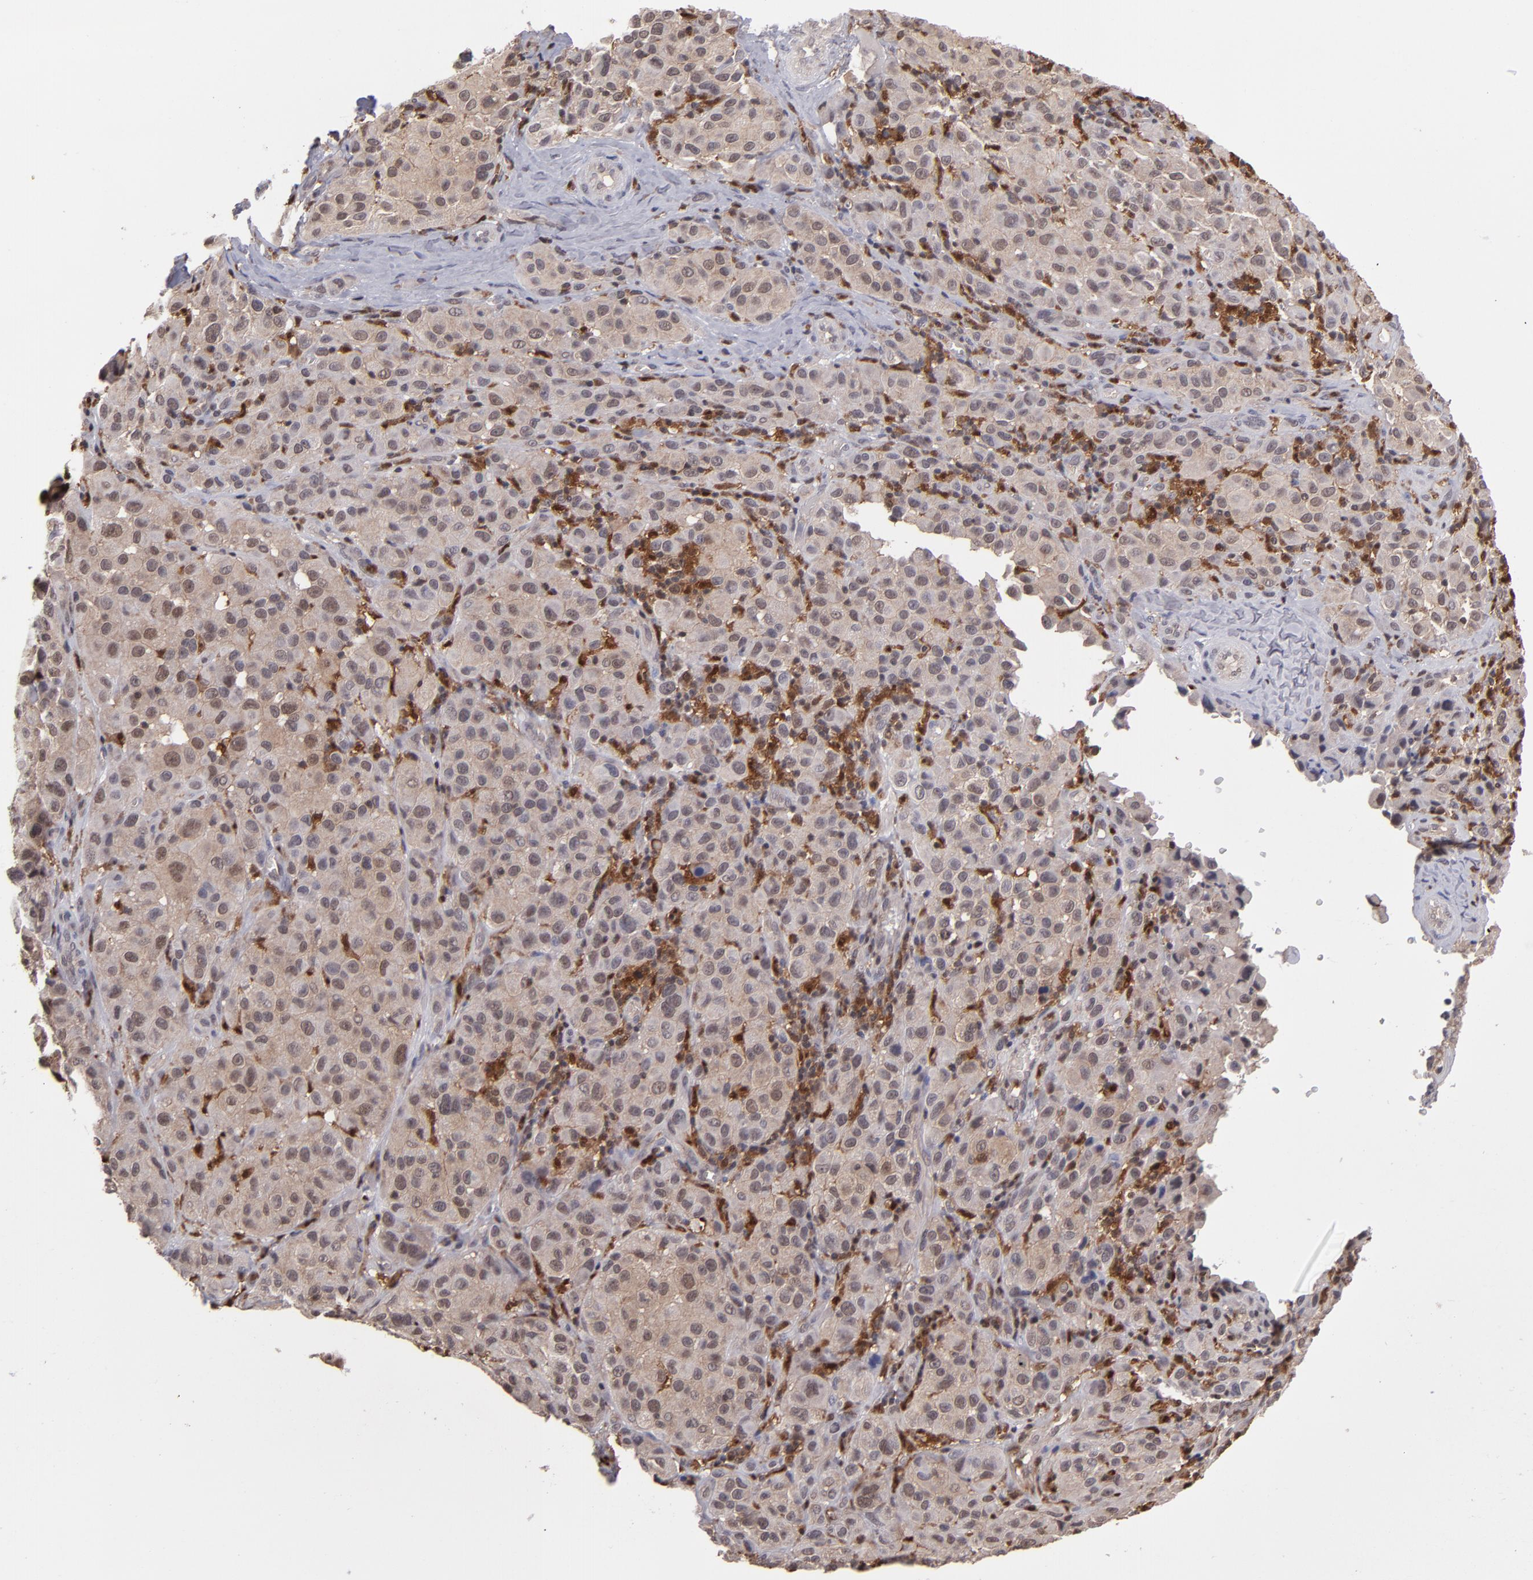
{"staining": {"intensity": "weak", "quantity": ">75%", "location": "cytoplasmic/membranous,nuclear"}, "tissue": "melanoma", "cell_type": "Tumor cells", "image_type": "cancer", "snomed": [{"axis": "morphology", "description": "Malignant melanoma, NOS"}, {"axis": "topography", "description": "Skin"}], "caption": "An image showing weak cytoplasmic/membranous and nuclear staining in about >75% of tumor cells in malignant melanoma, as visualized by brown immunohistochemical staining.", "gene": "GRB2", "patient": {"sex": "female", "age": 21}}